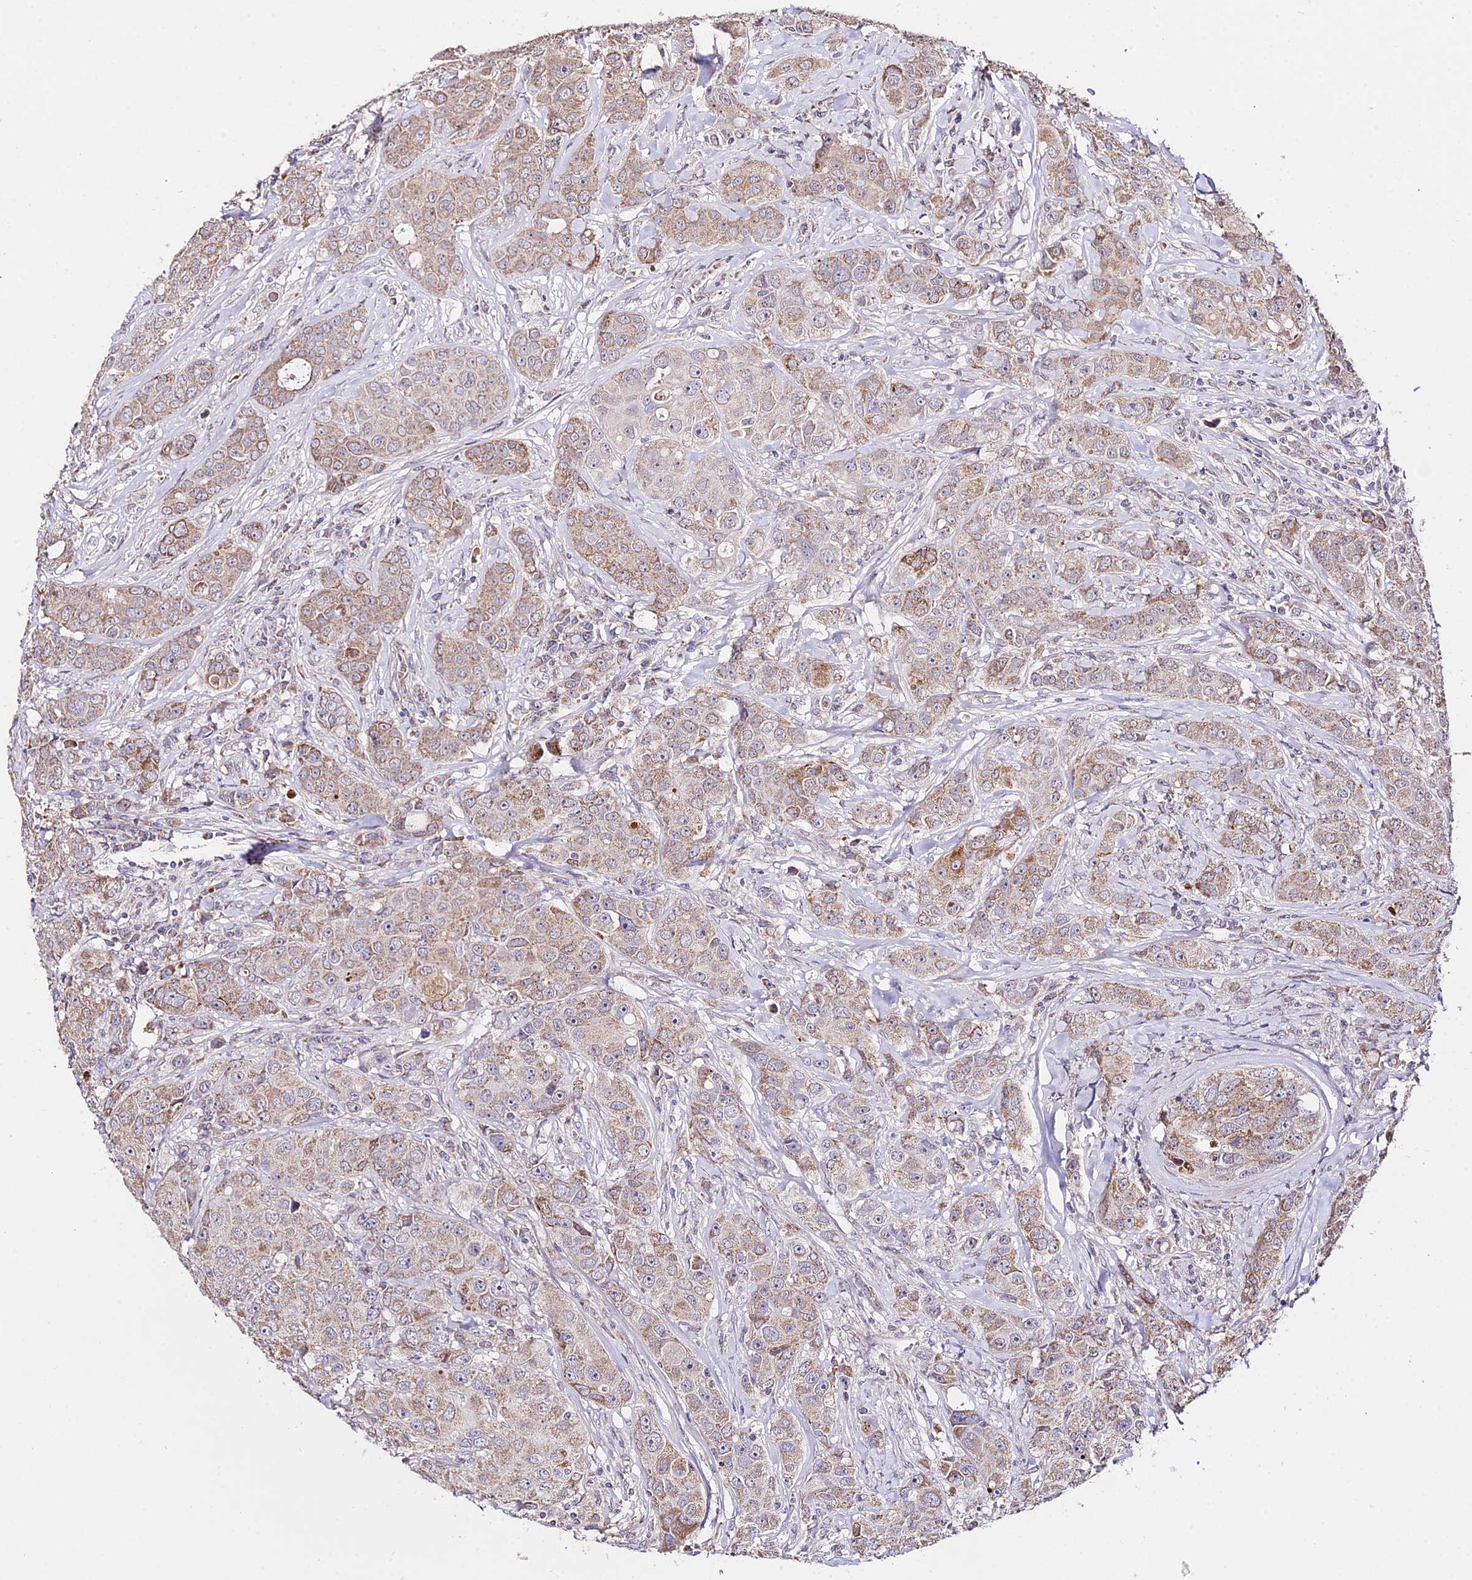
{"staining": {"intensity": "moderate", "quantity": "<25%", "location": "cytoplasmic/membranous"}, "tissue": "breast cancer", "cell_type": "Tumor cells", "image_type": "cancer", "snomed": [{"axis": "morphology", "description": "Duct carcinoma"}, {"axis": "topography", "description": "Breast"}], "caption": "An image showing moderate cytoplasmic/membranous staining in about <25% of tumor cells in breast cancer, as visualized by brown immunohistochemical staining.", "gene": "WDR5B", "patient": {"sex": "female", "age": 43}}